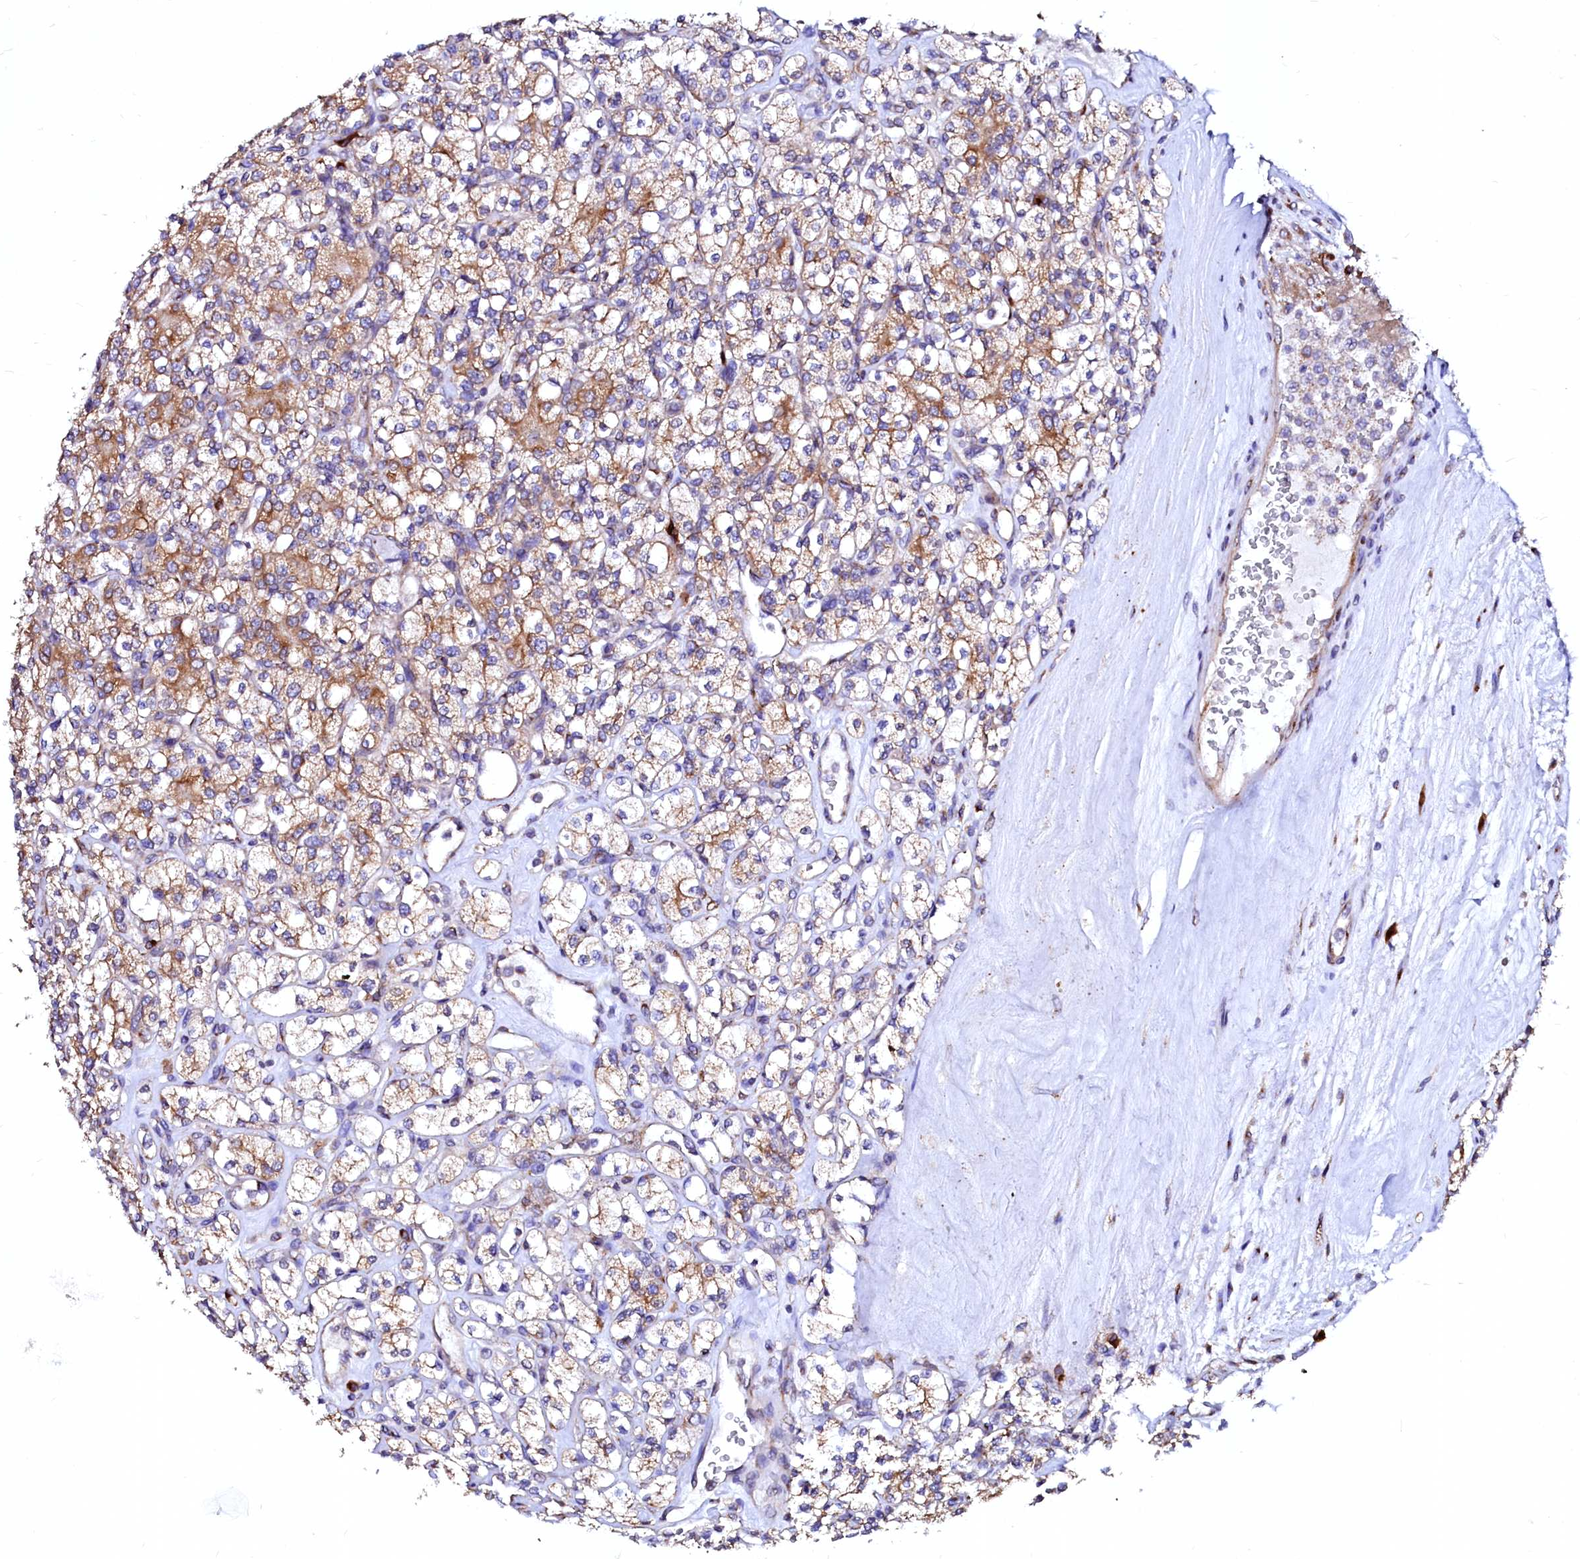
{"staining": {"intensity": "moderate", "quantity": "25%-75%", "location": "cytoplasmic/membranous"}, "tissue": "renal cancer", "cell_type": "Tumor cells", "image_type": "cancer", "snomed": [{"axis": "morphology", "description": "Adenocarcinoma, NOS"}, {"axis": "topography", "description": "Kidney"}], "caption": "Adenocarcinoma (renal) stained with DAB IHC displays medium levels of moderate cytoplasmic/membranous positivity in approximately 25%-75% of tumor cells.", "gene": "LMAN1", "patient": {"sex": "male", "age": 77}}